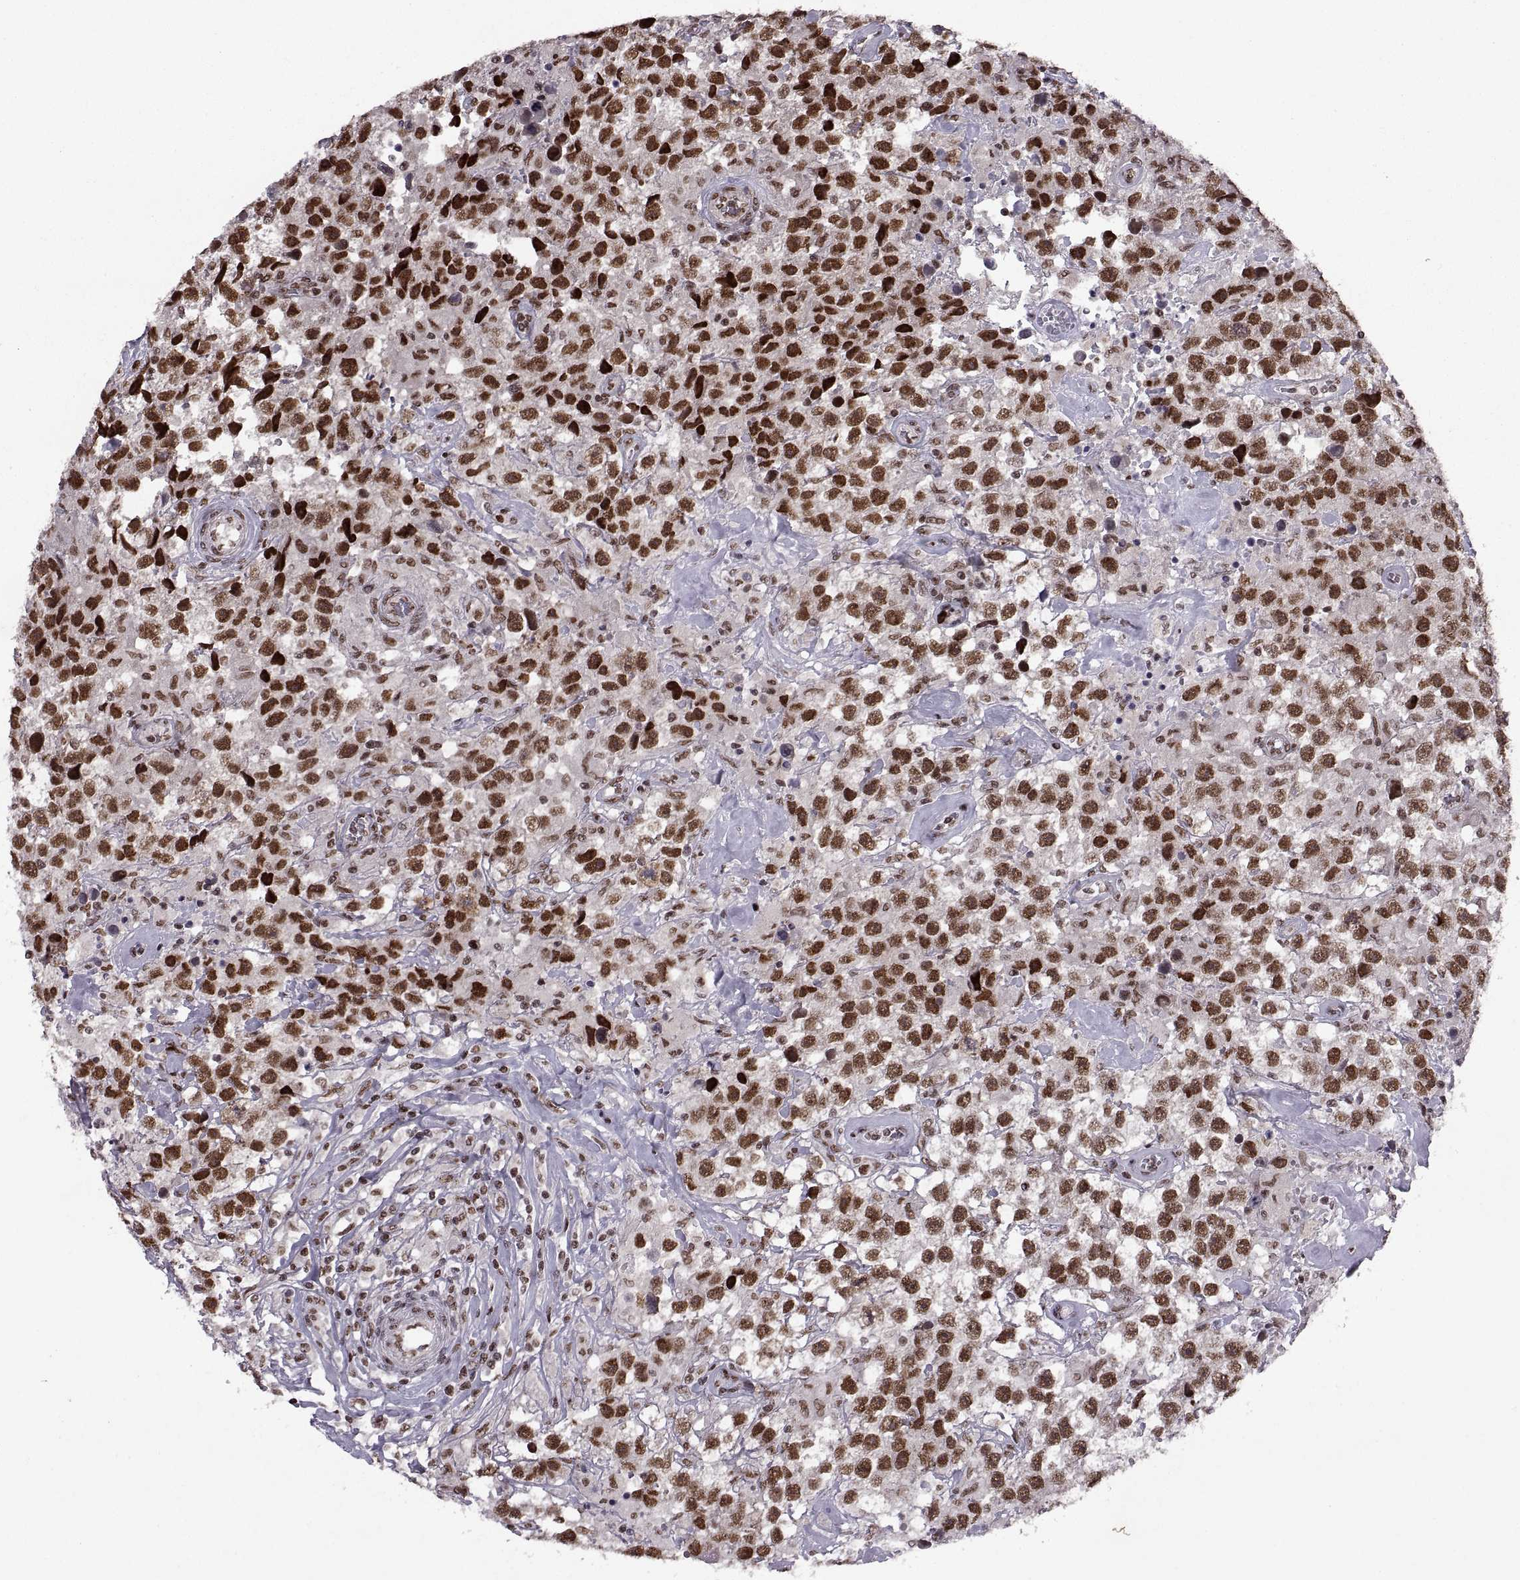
{"staining": {"intensity": "strong", "quantity": ">75%", "location": "nuclear"}, "tissue": "testis cancer", "cell_type": "Tumor cells", "image_type": "cancer", "snomed": [{"axis": "morphology", "description": "Seminoma, NOS"}, {"axis": "topography", "description": "Testis"}], "caption": "Immunohistochemical staining of human seminoma (testis) reveals high levels of strong nuclear protein positivity in approximately >75% of tumor cells.", "gene": "MT1E", "patient": {"sex": "male", "age": 43}}